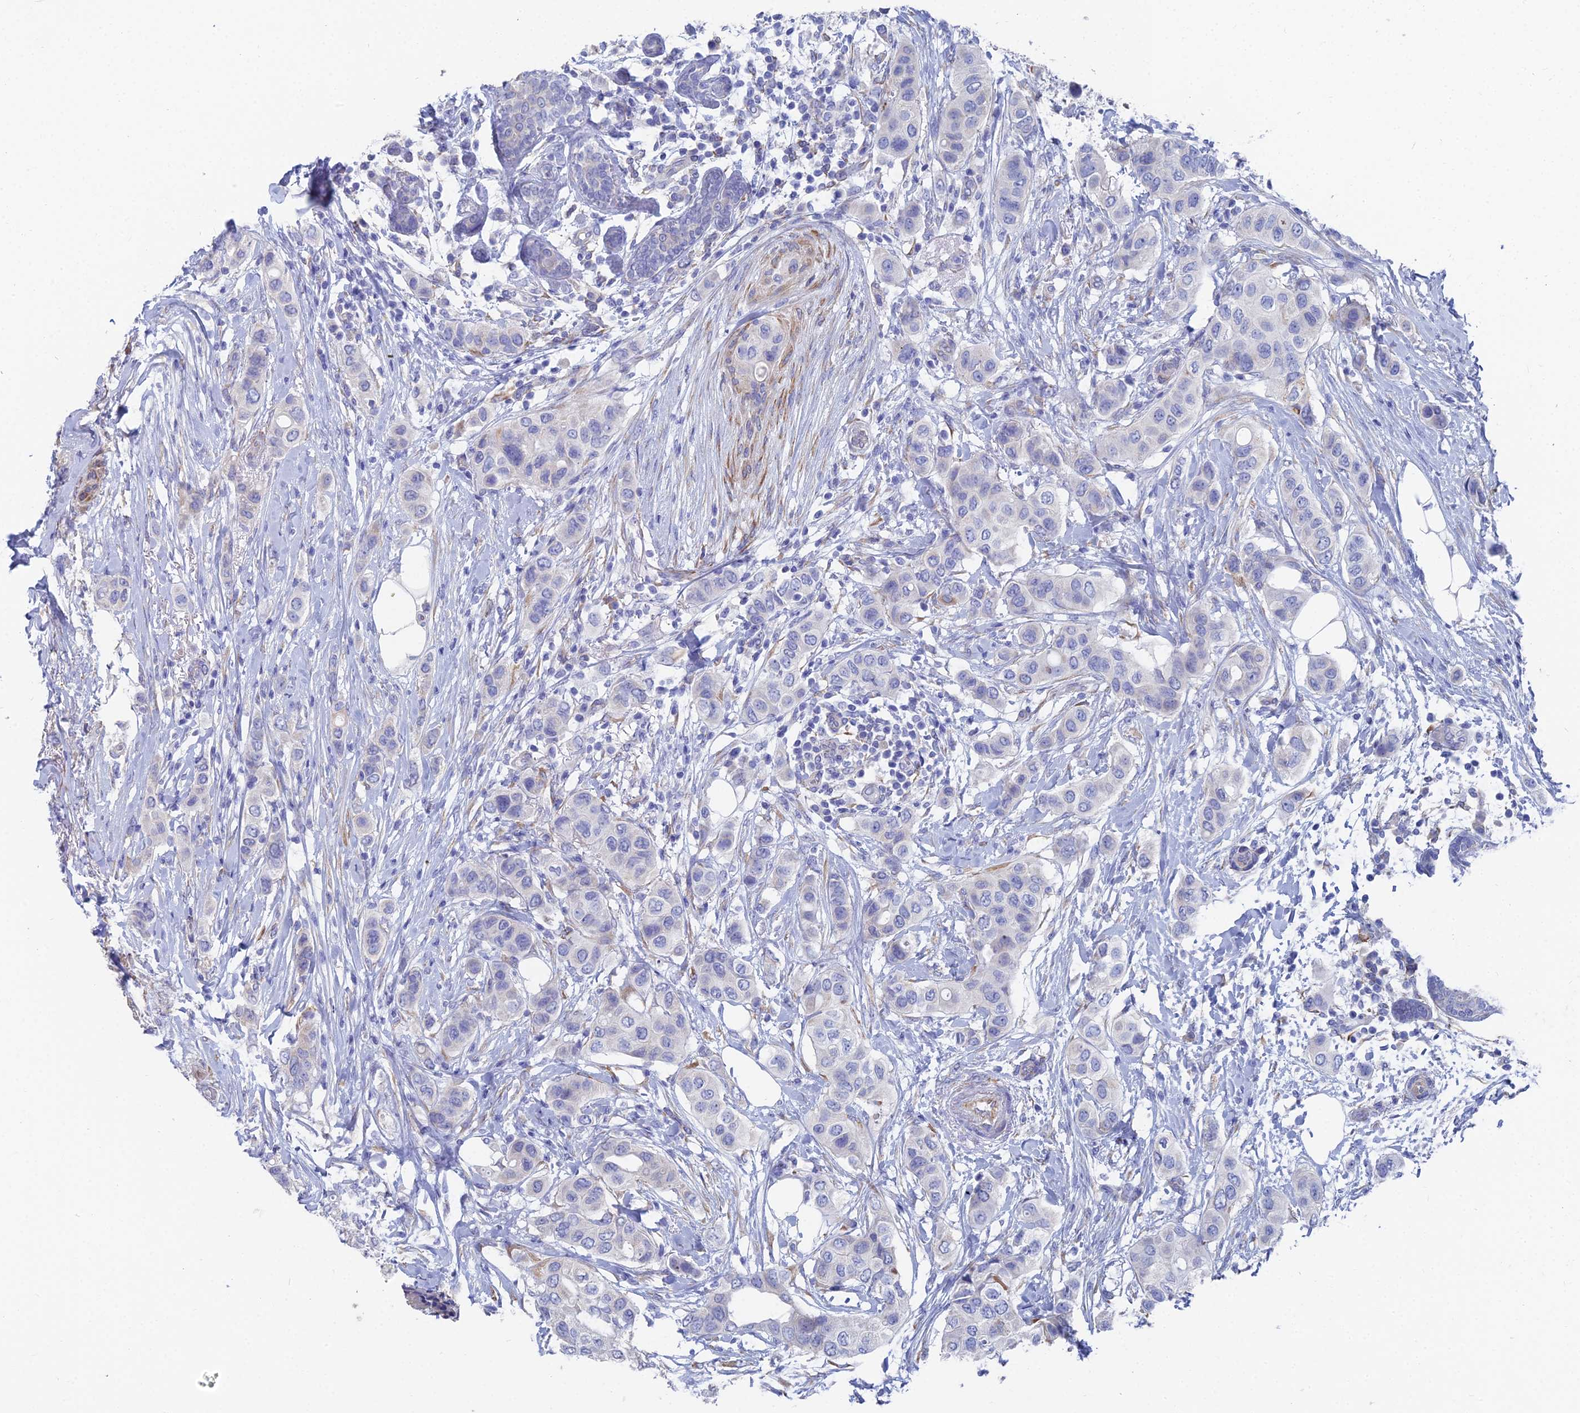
{"staining": {"intensity": "negative", "quantity": "none", "location": "none"}, "tissue": "breast cancer", "cell_type": "Tumor cells", "image_type": "cancer", "snomed": [{"axis": "morphology", "description": "Lobular carcinoma"}, {"axis": "topography", "description": "Breast"}], "caption": "Image shows no significant protein positivity in tumor cells of breast lobular carcinoma. (Stains: DAB (3,3'-diaminobenzidine) IHC with hematoxylin counter stain, Microscopy: brightfield microscopy at high magnification).", "gene": "TNNT3", "patient": {"sex": "female", "age": 51}}